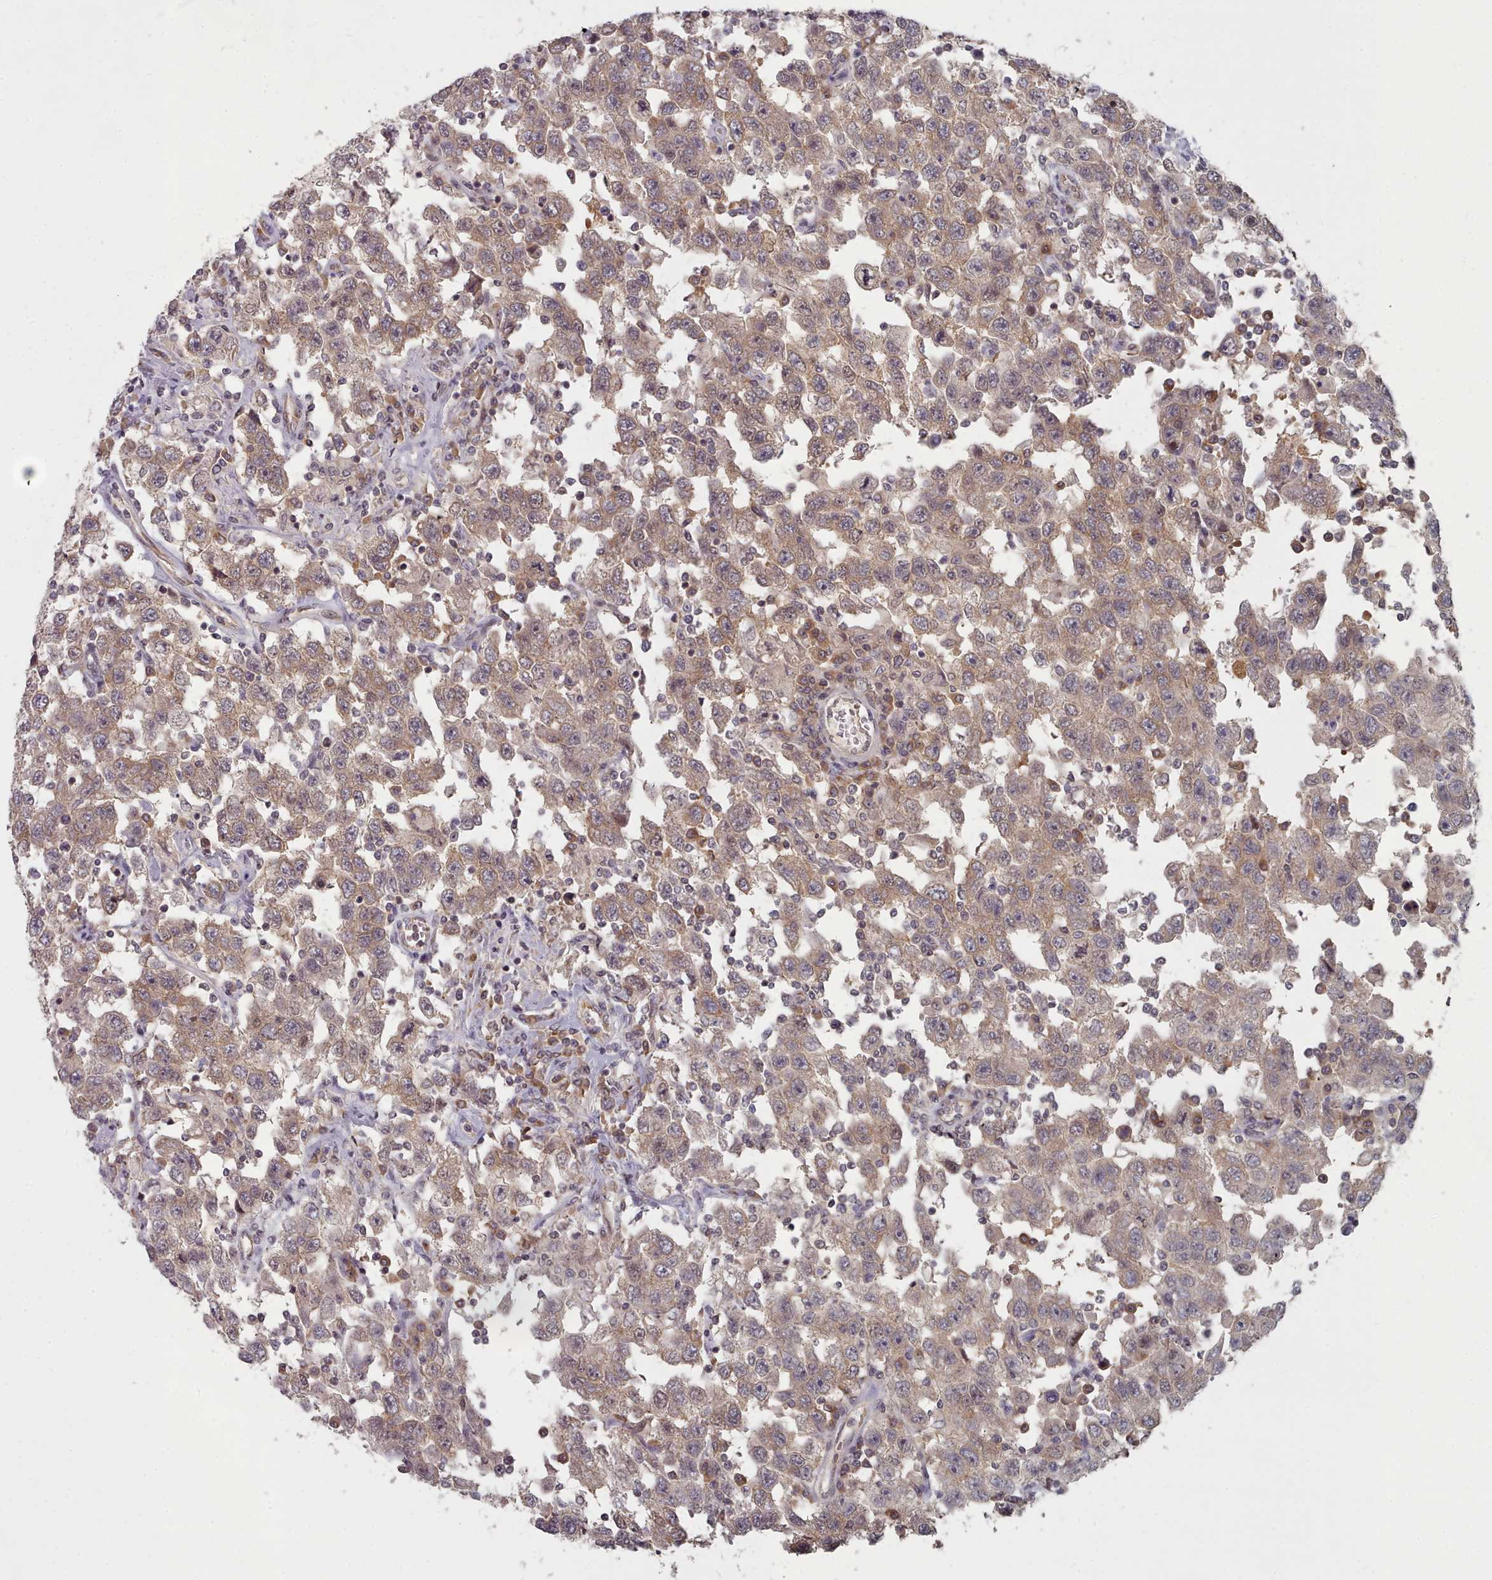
{"staining": {"intensity": "weak", "quantity": ">75%", "location": "cytoplasmic/membranous"}, "tissue": "testis cancer", "cell_type": "Tumor cells", "image_type": "cancer", "snomed": [{"axis": "morphology", "description": "Seminoma, NOS"}, {"axis": "topography", "description": "Testis"}], "caption": "An IHC micrograph of tumor tissue is shown. Protein staining in brown labels weak cytoplasmic/membranous positivity in testis cancer (seminoma) within tumor cells.", "gene": "HYAL3", "patient": {"sex": "male", "age": 41}}